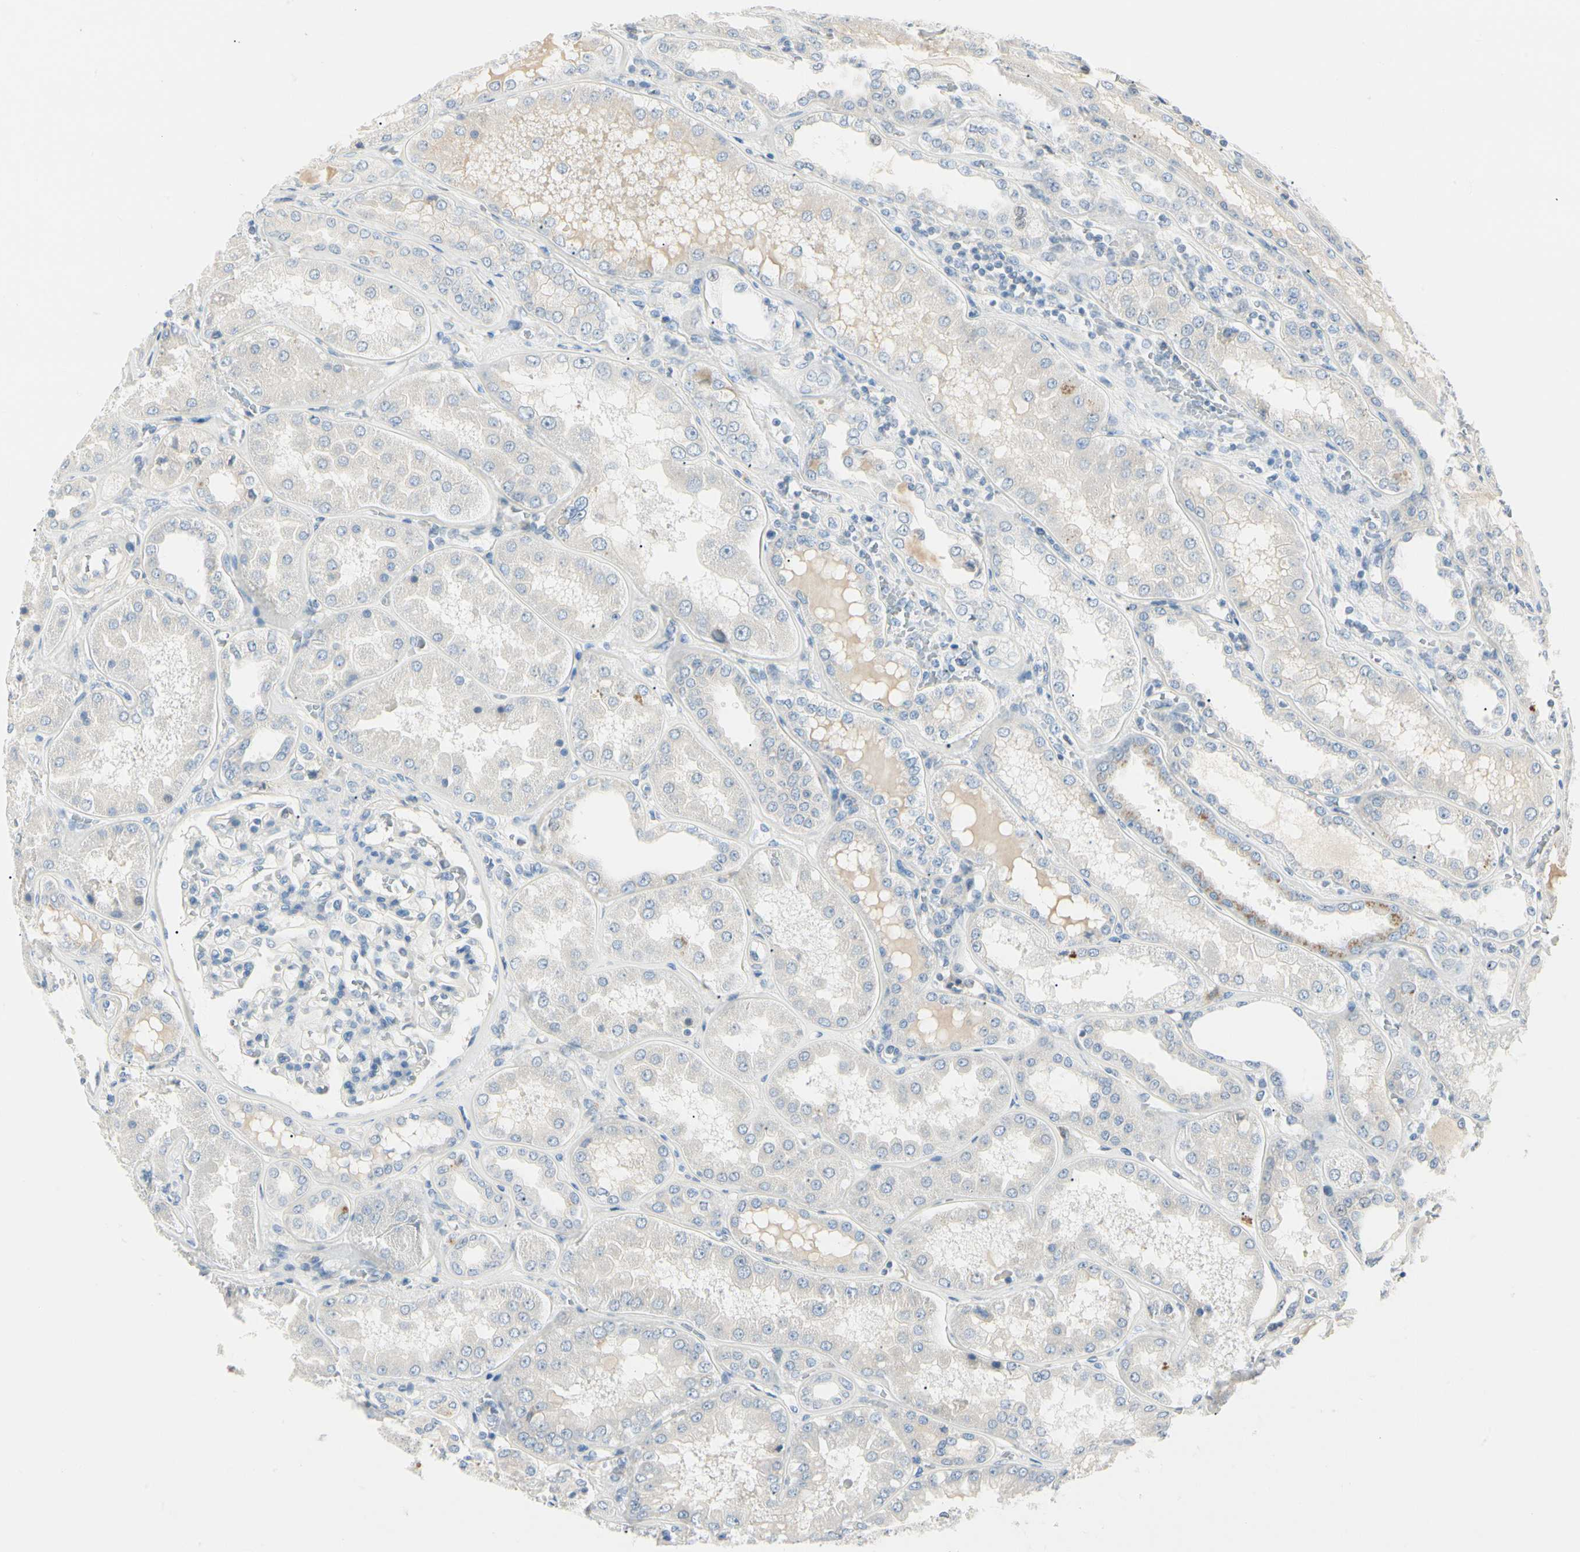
{"staining": {"intensity": "negative", "quantity": "none", "location": "none"}, "tissue": "kidney", "cell_type": "Cells in glomeruli", "image_type": "normal", "snomed": [{"axis": "morphology", "description": "Normal tissue, NOS"}, {"axis": "topography", "description": "Kidney"}], "caption": "The histopathology image displays no significant staining in cells in glomeruli of kidney.", "gene": "ALDH18A1", "patient": {"sex": "female", "age": 56}}